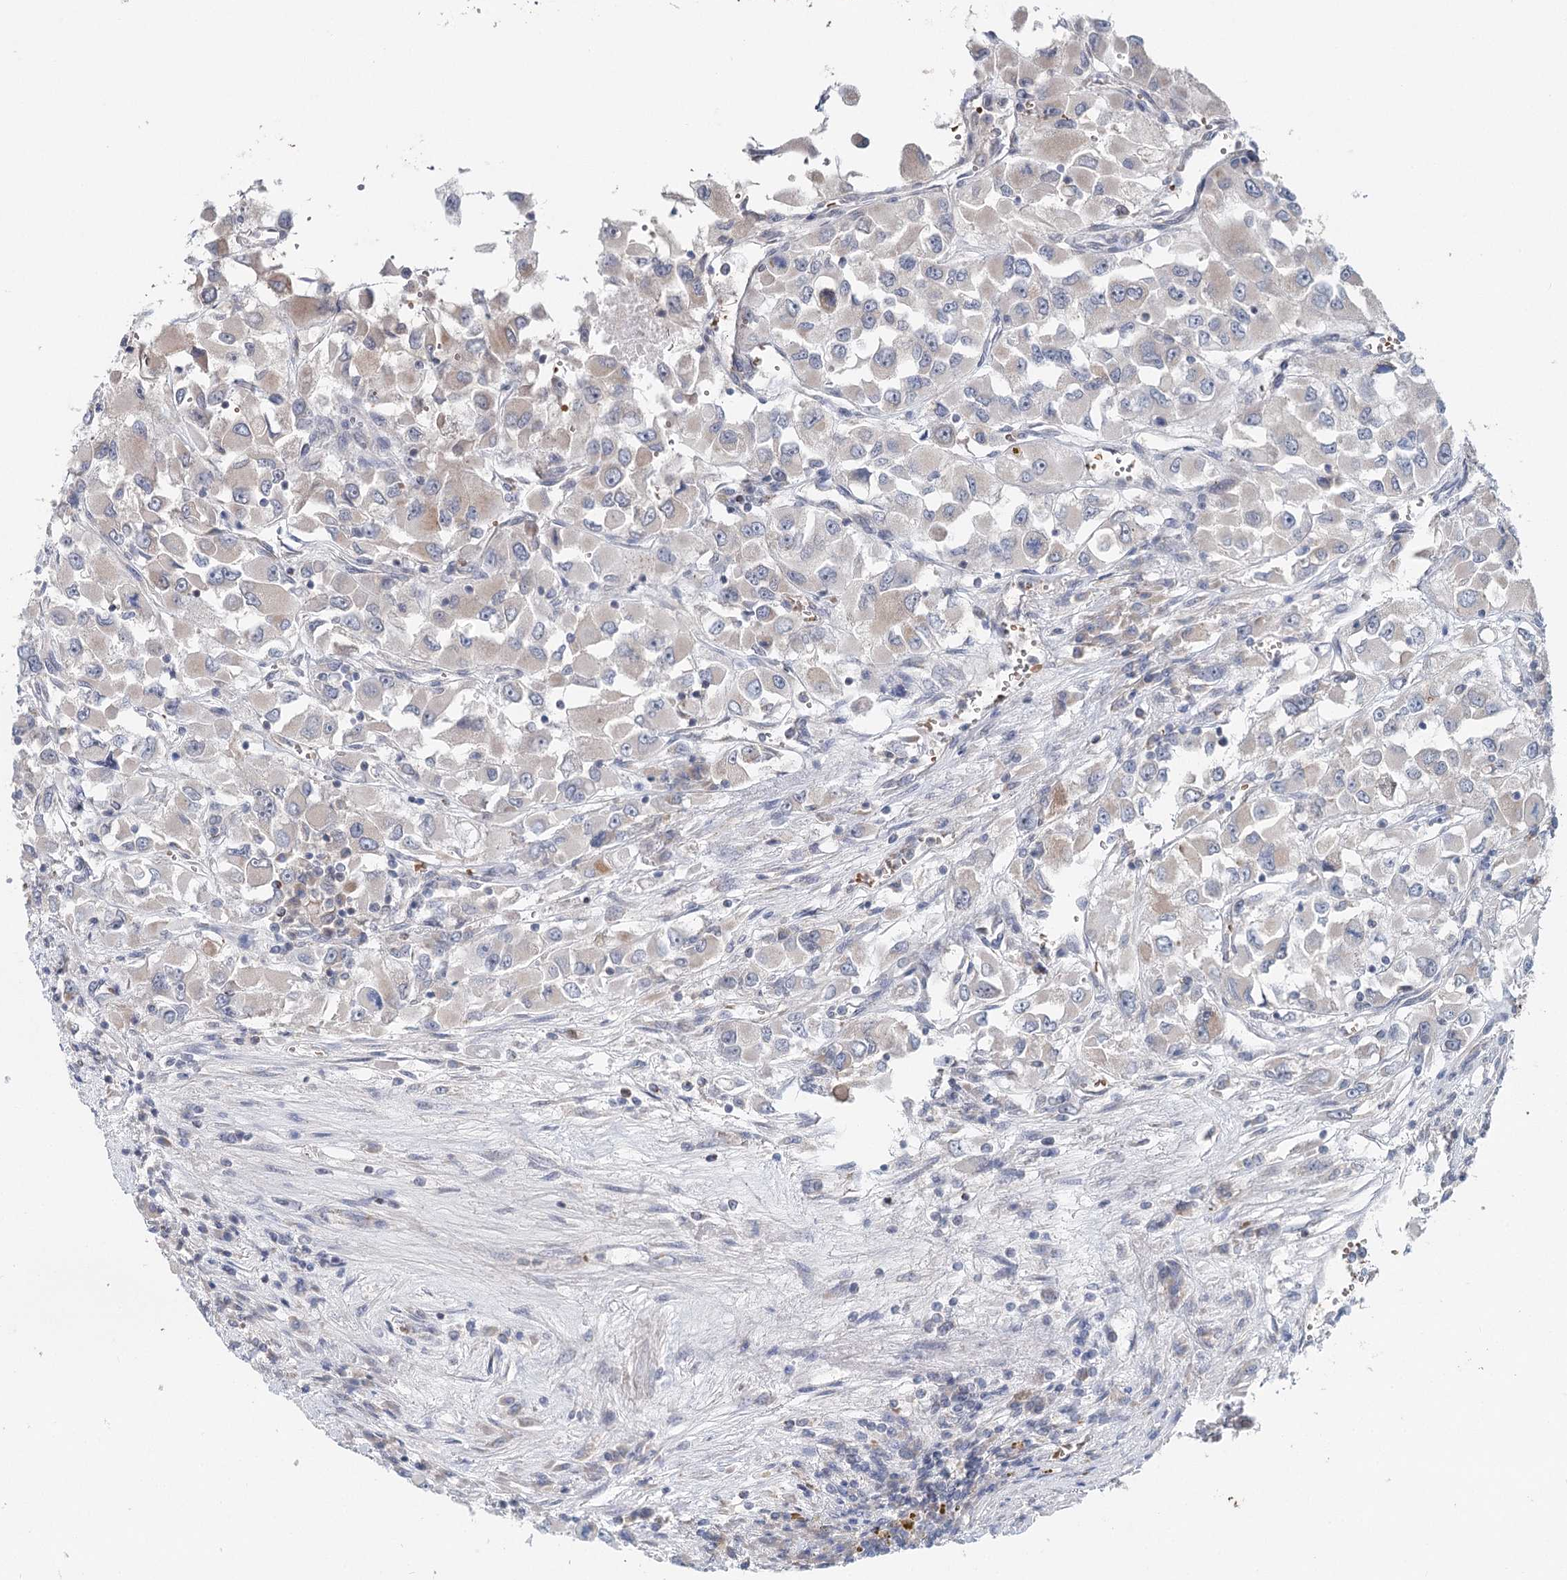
{"staining": {"intensity": "negative", "quantity": "none", "location": "none"}, "tissue": "renal cancer", "cell_type": "Tumor cells", "image_type": "cancer", "snomed": [{"axis": "morphology", "description": "Adenocarcinoma, NOS"}, {"axis": "topography", "description": "Kidney"}], "caption": "High power microscopy histopathology image of an immunohistochemistry micrograph of renal adenocarcinoma, revealing no significant staining in tumor cells.", "gene": "FBXO7", "patient": {"sex": "female", "age": 52}}